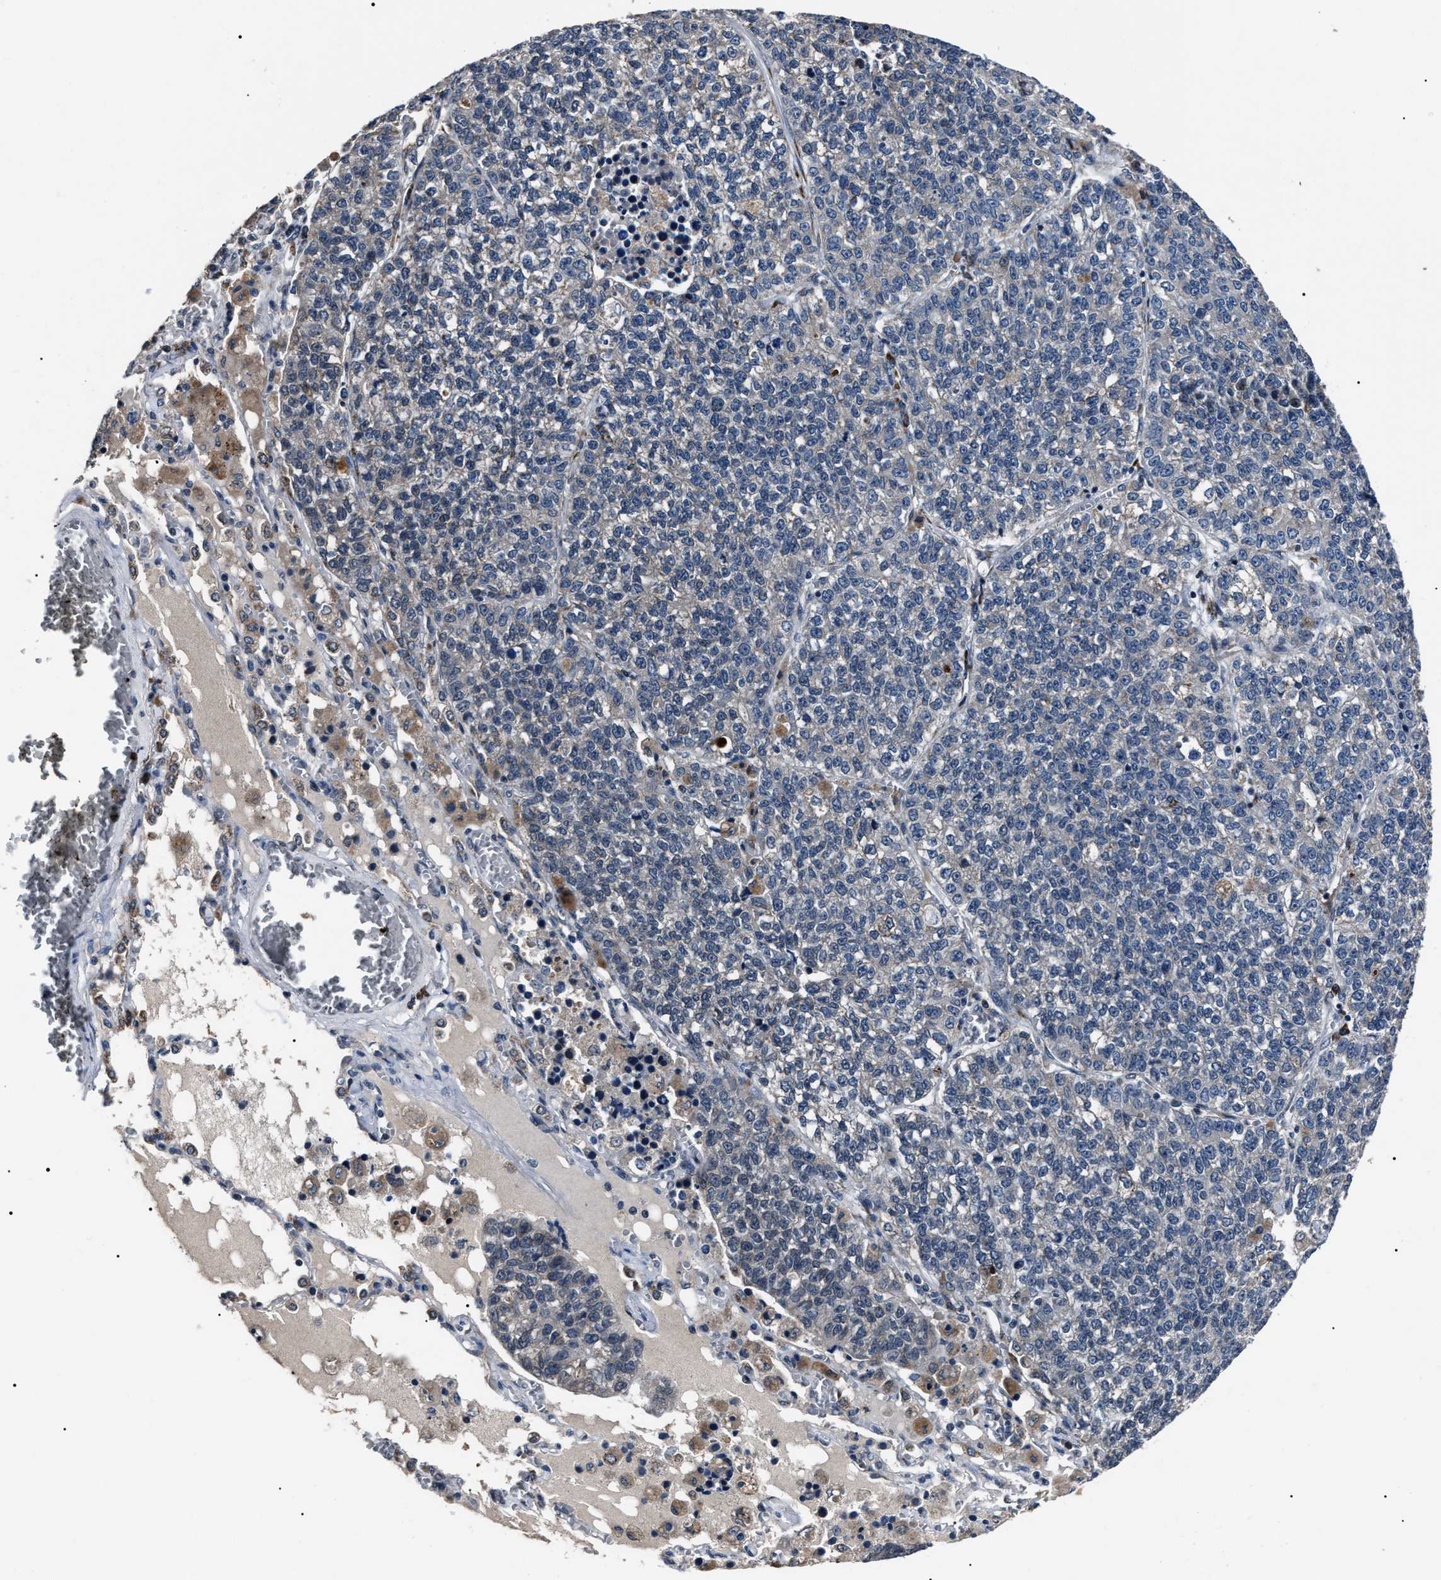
{"staining": {"intensity": "weak", "quantity": "<25%", "location": "cytoplasmic/membranous"}, "tissue": "lung cancer", "cell_type": "Tumor cells", "image_type": "cancer", "snomed": [{"axis": "morphology", "description": "Adenocarcinoma, NOS"}, {"axis": "topography", "description": "Lung"}], "caption": "Tumor cells are negative for protein expression in human lung adenocarcinoma.", "gene": "LRRC14", "patient": {"sex": "male", "age": 49}}